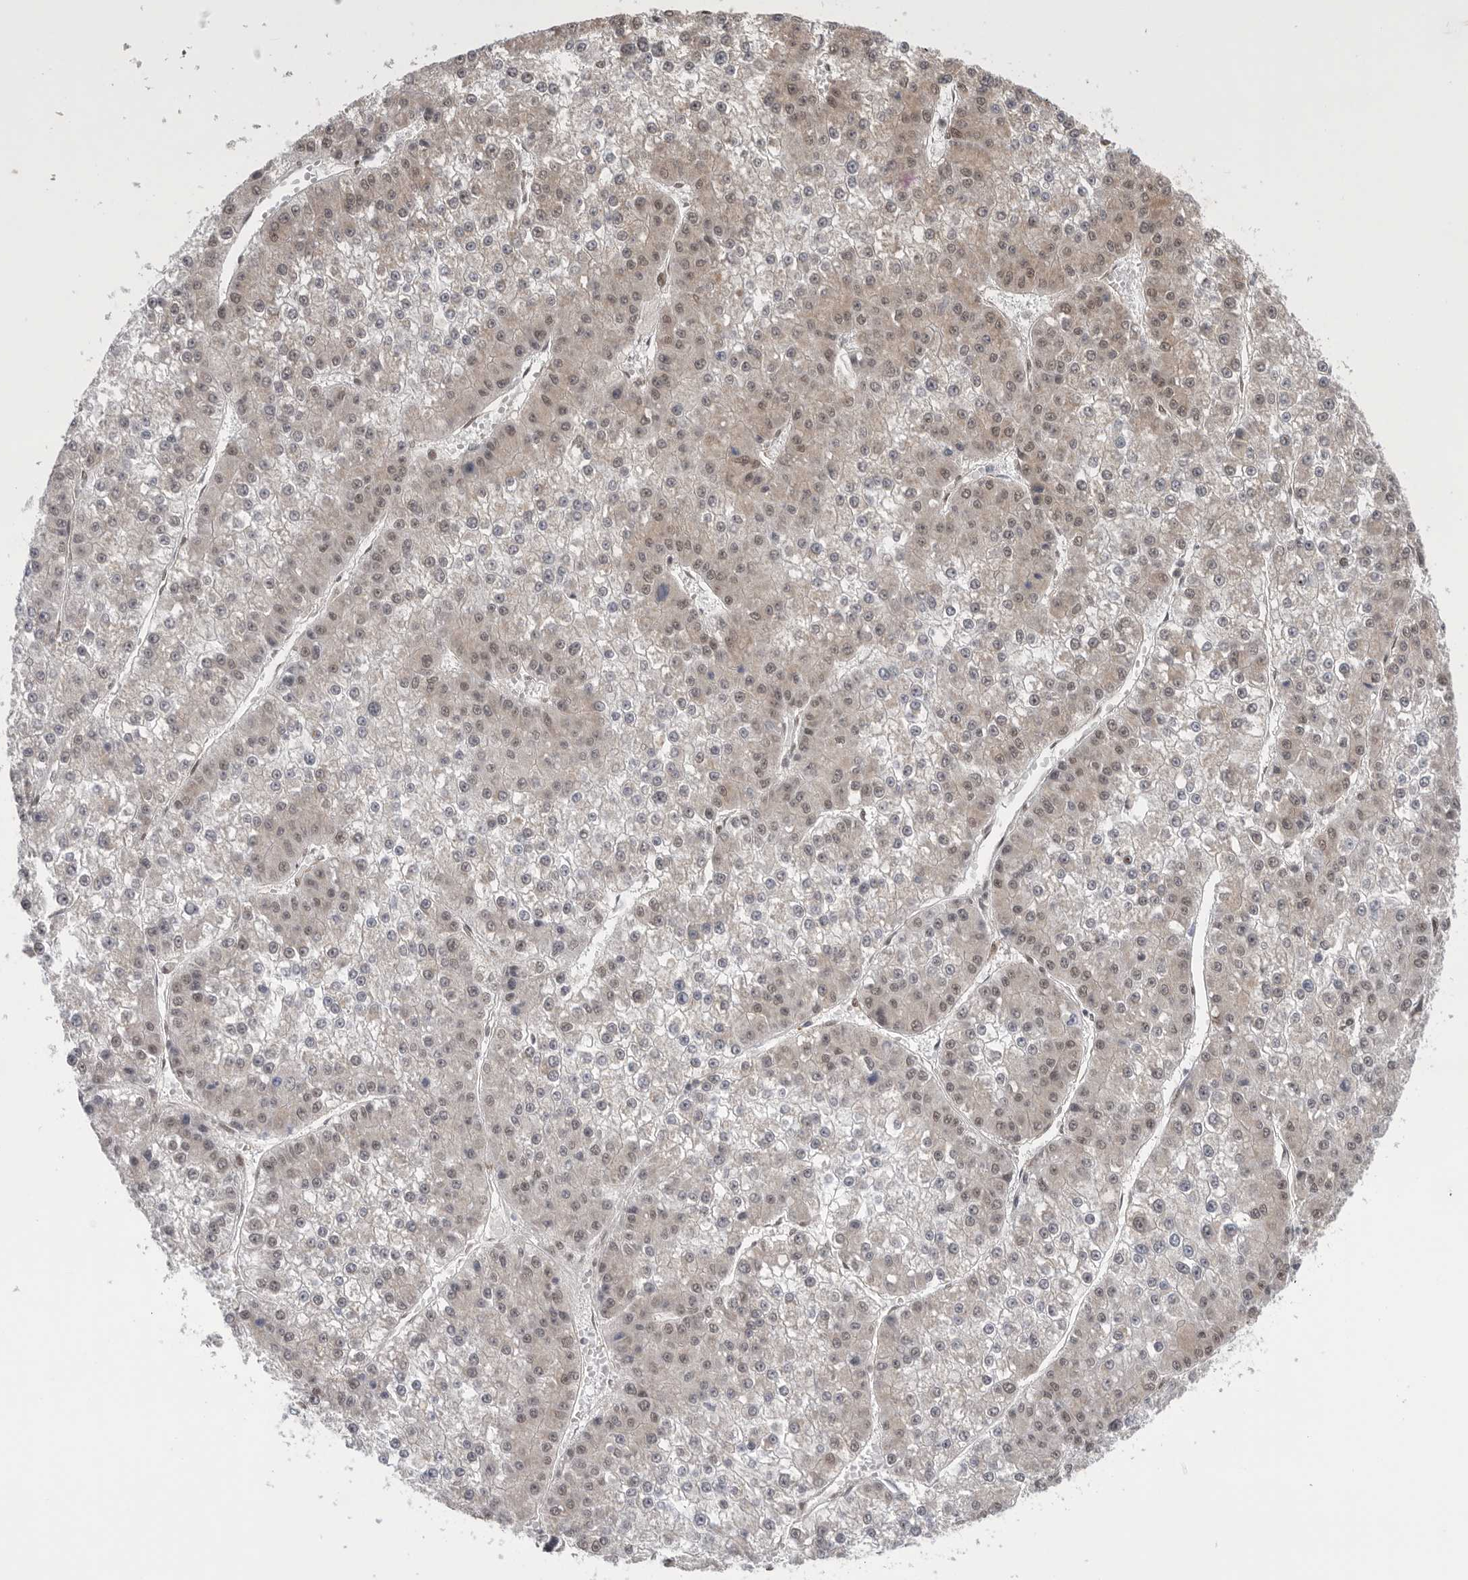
{"staining": {"intensity": "weak", "quantity": "<25%", "location": "nuclear"}, "tissue": "liver cancer", "cell_type": "Tumor cells", "image_type": "cancer", "snomed": [{"axis": "morphology", "description": "Carcinoma, Hepatocellular, NOS"}, {"axis": "topography", "description": "Liver"}], "caption": "Immunohistochemical staining of liver cancer displays no significant positivity in tumor cells.", "gene": "VPS50", "patient": {"sex": "female", "age": 73}}